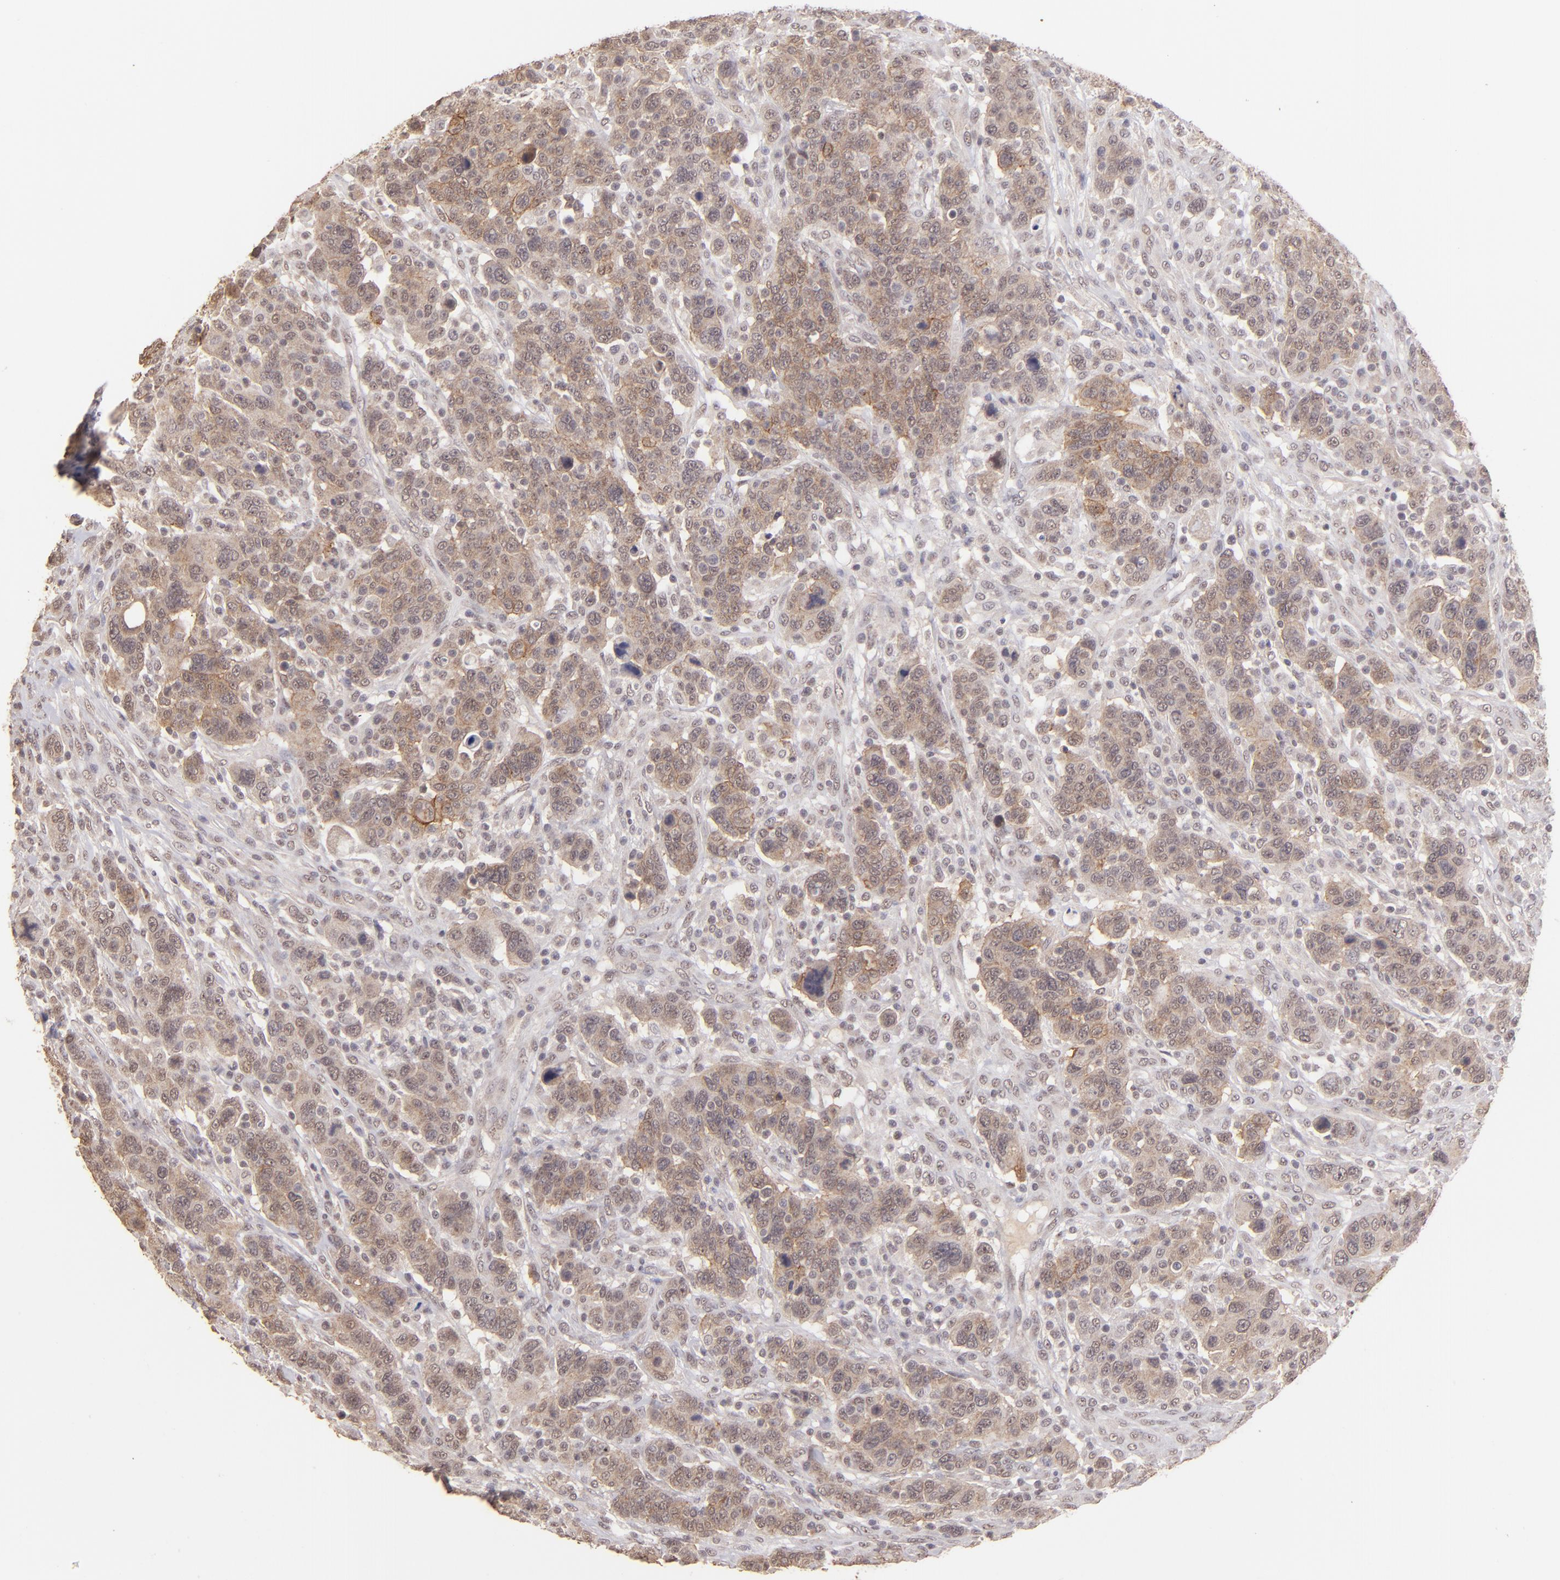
{"staining": {"intensity": "weak", "quantity": ">75%", "location": "cytoplasmic/membranous"}, "tissue": "breast cancer", "cell_type": "Tumor cells", "image_type": "cancer", "snomed": [{"axis": "morphology", "description": "Duct carcinoma"}, {"axis": "topography", "description": "Breast"}], "caption": "Immunohistochemistry histopathology image of human breast cancer (invasive ductal carcinoma) stained for a protein (brown), which exhibits low levels of weak cytoplasmic/membranous expression in approximately >75% of tumor cells.", "gene": "CLDN1", "patient": {"sex": "female", "age": 37}}